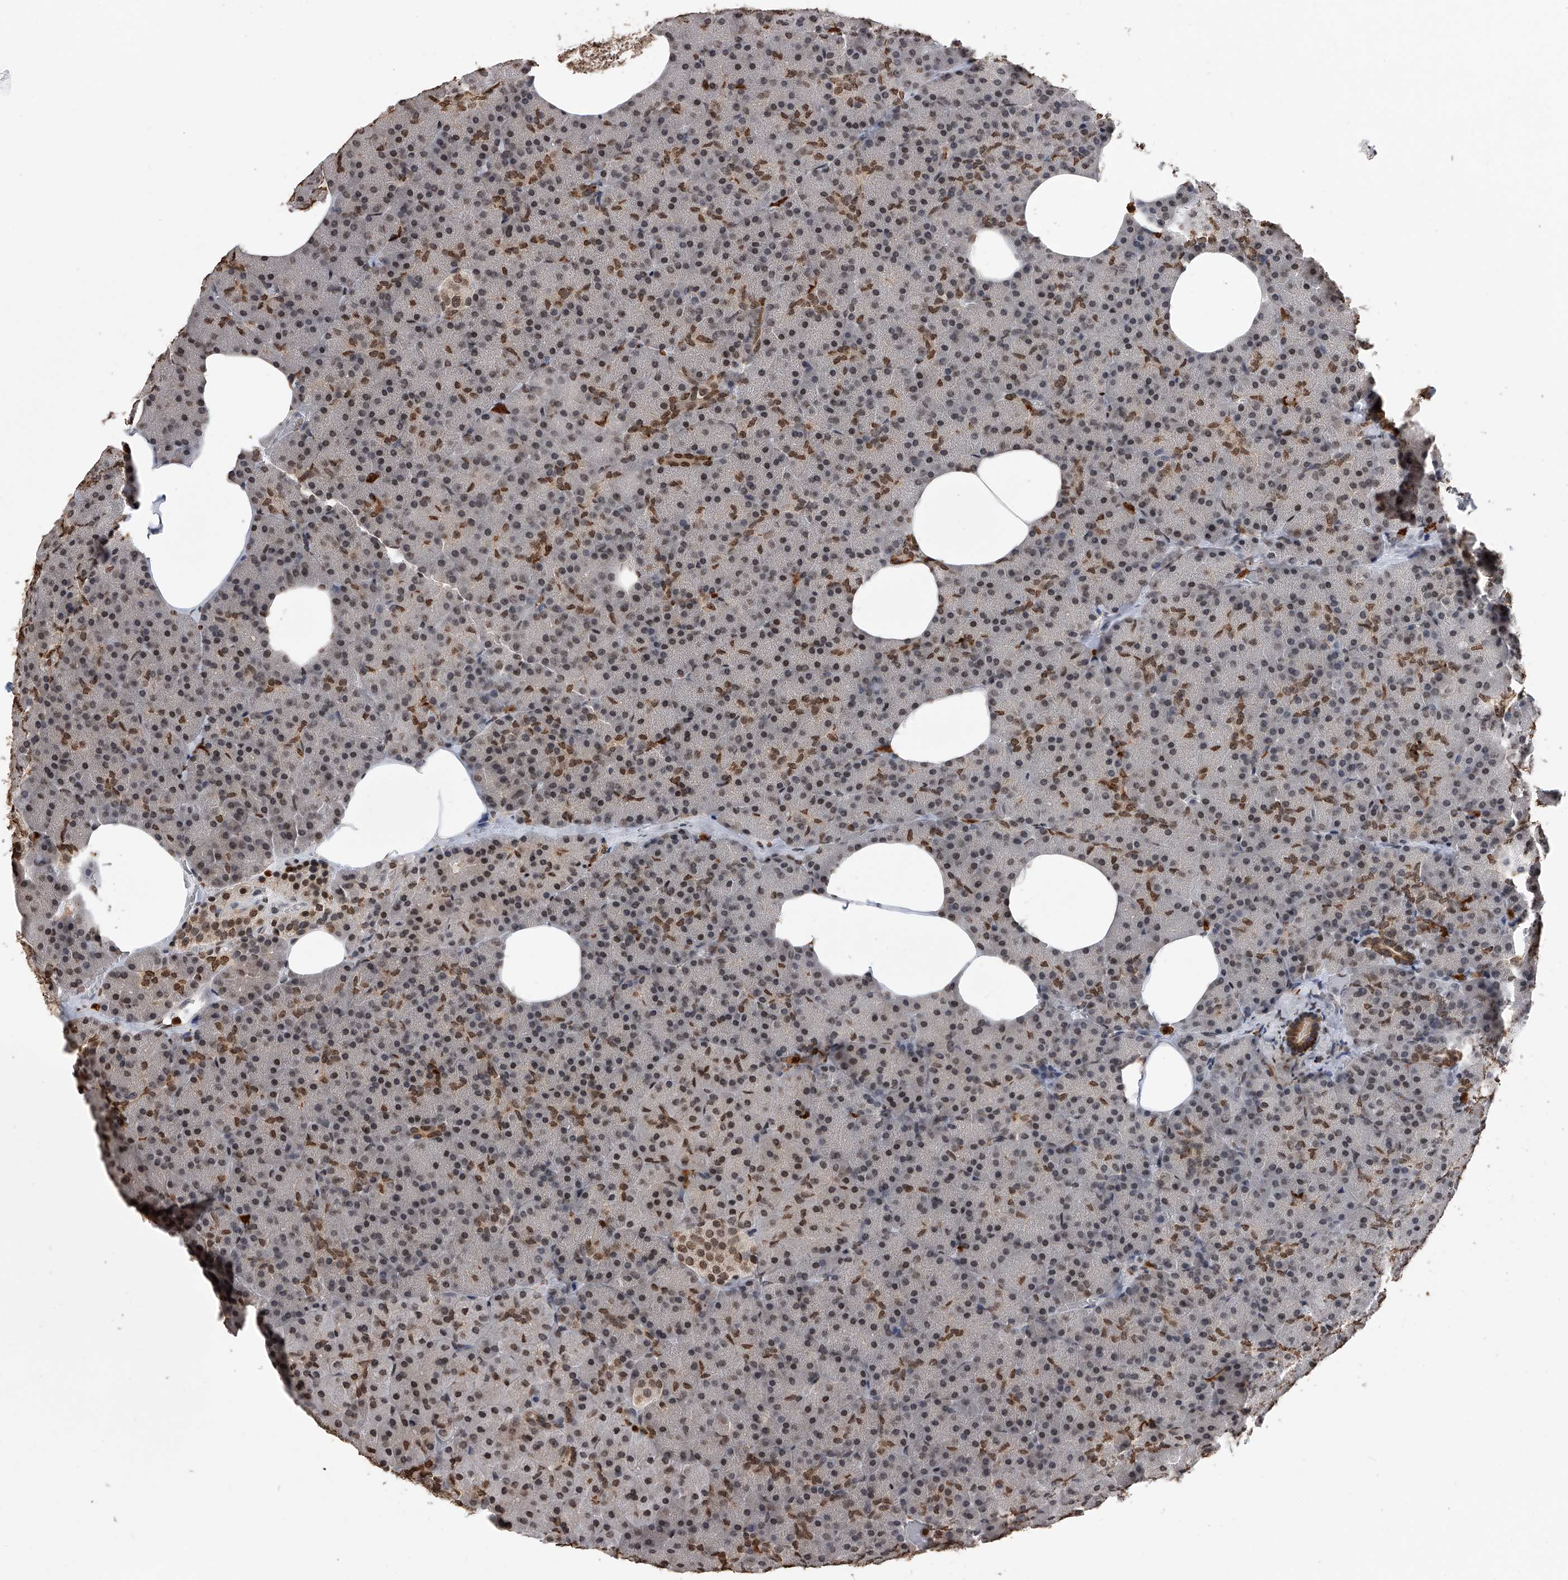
{"staining": {"intensity": "moderate", "quantity": "<25%", "location": "cytoplasmic/membranous,nuclear"}, "tissue": "pancreas", "cell_type": "Exocrine glandular cells", "image_type": "normal", "snomed": [{"axis": "morphology", "description": "Normal tissue, NOS"}, {"axis": "morphology", "description": "Carcinoid, malignant, NOS"}, {"axis": "topography", "description": "Pancreas"}], "caption": "Moderate cytoplasmic/membranous,nuclear protein positivity is present in about <25% of exocrine glandular cells in pancreas.", "gene": "CFAP410", "patient": {"sex": "female", "age": 35}}